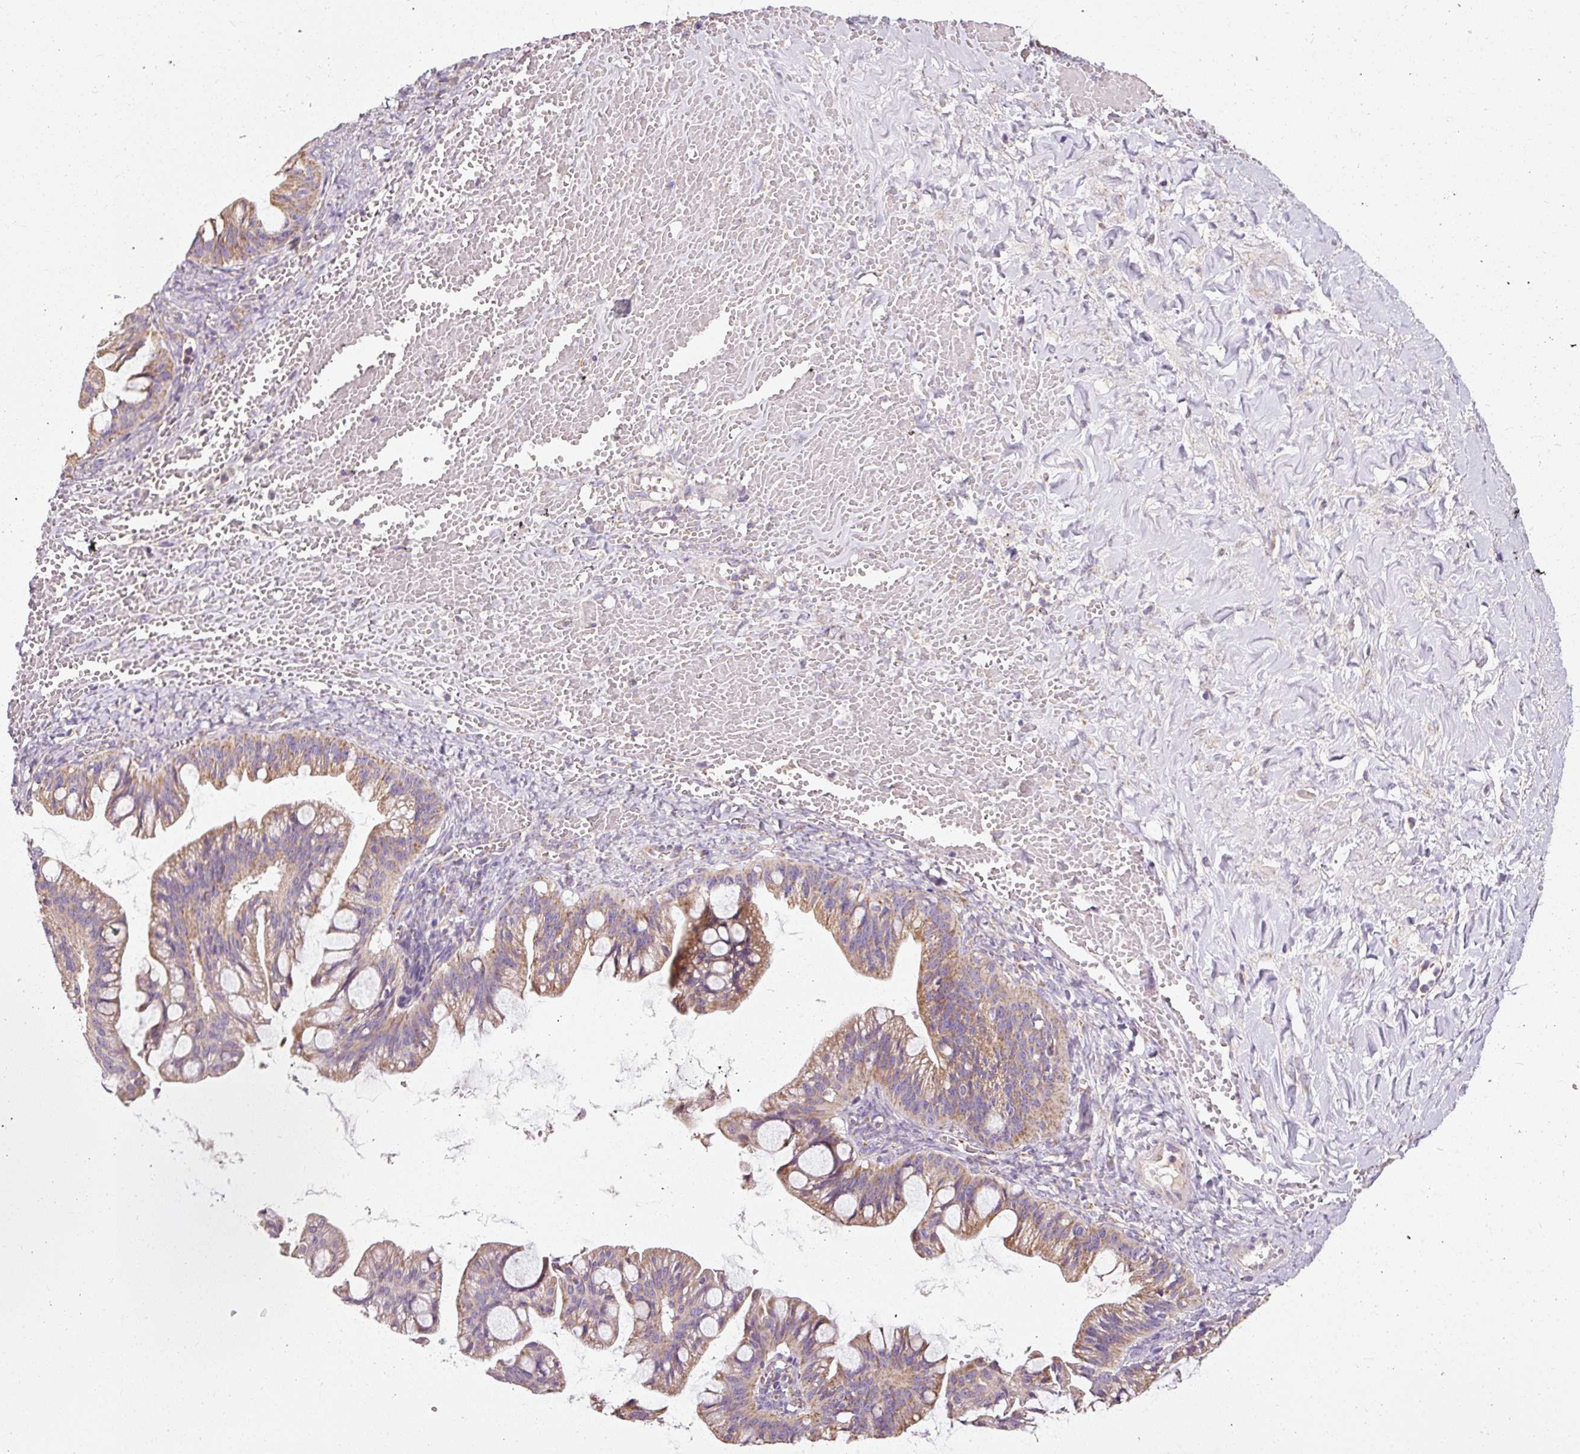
{"staining": {"intensity": "moderate", "quantity": ">75%", "location": "cytoplasmic/membranous"}, "tissue": "ovarian cancer", "cell_type": "Tumor cells", "image_type": "cancer", "snomed": [{"axis": "morphology", "description": "Cystadenocarcinoma, mucinous, NOS"}, {"axis": "topography", "description": "Ovary"}], "caption": "Immunohistochemistry (IHC) image of human ovarian mucinous cystadenocarcinoma stained for a protein (brown), which reveals medium levels of moderate cytoplasmic/membranous expression in approximately >75% of tumor cells.", "gene": "NDUFB4", "patient": {"sex": "female", "age": 73}}